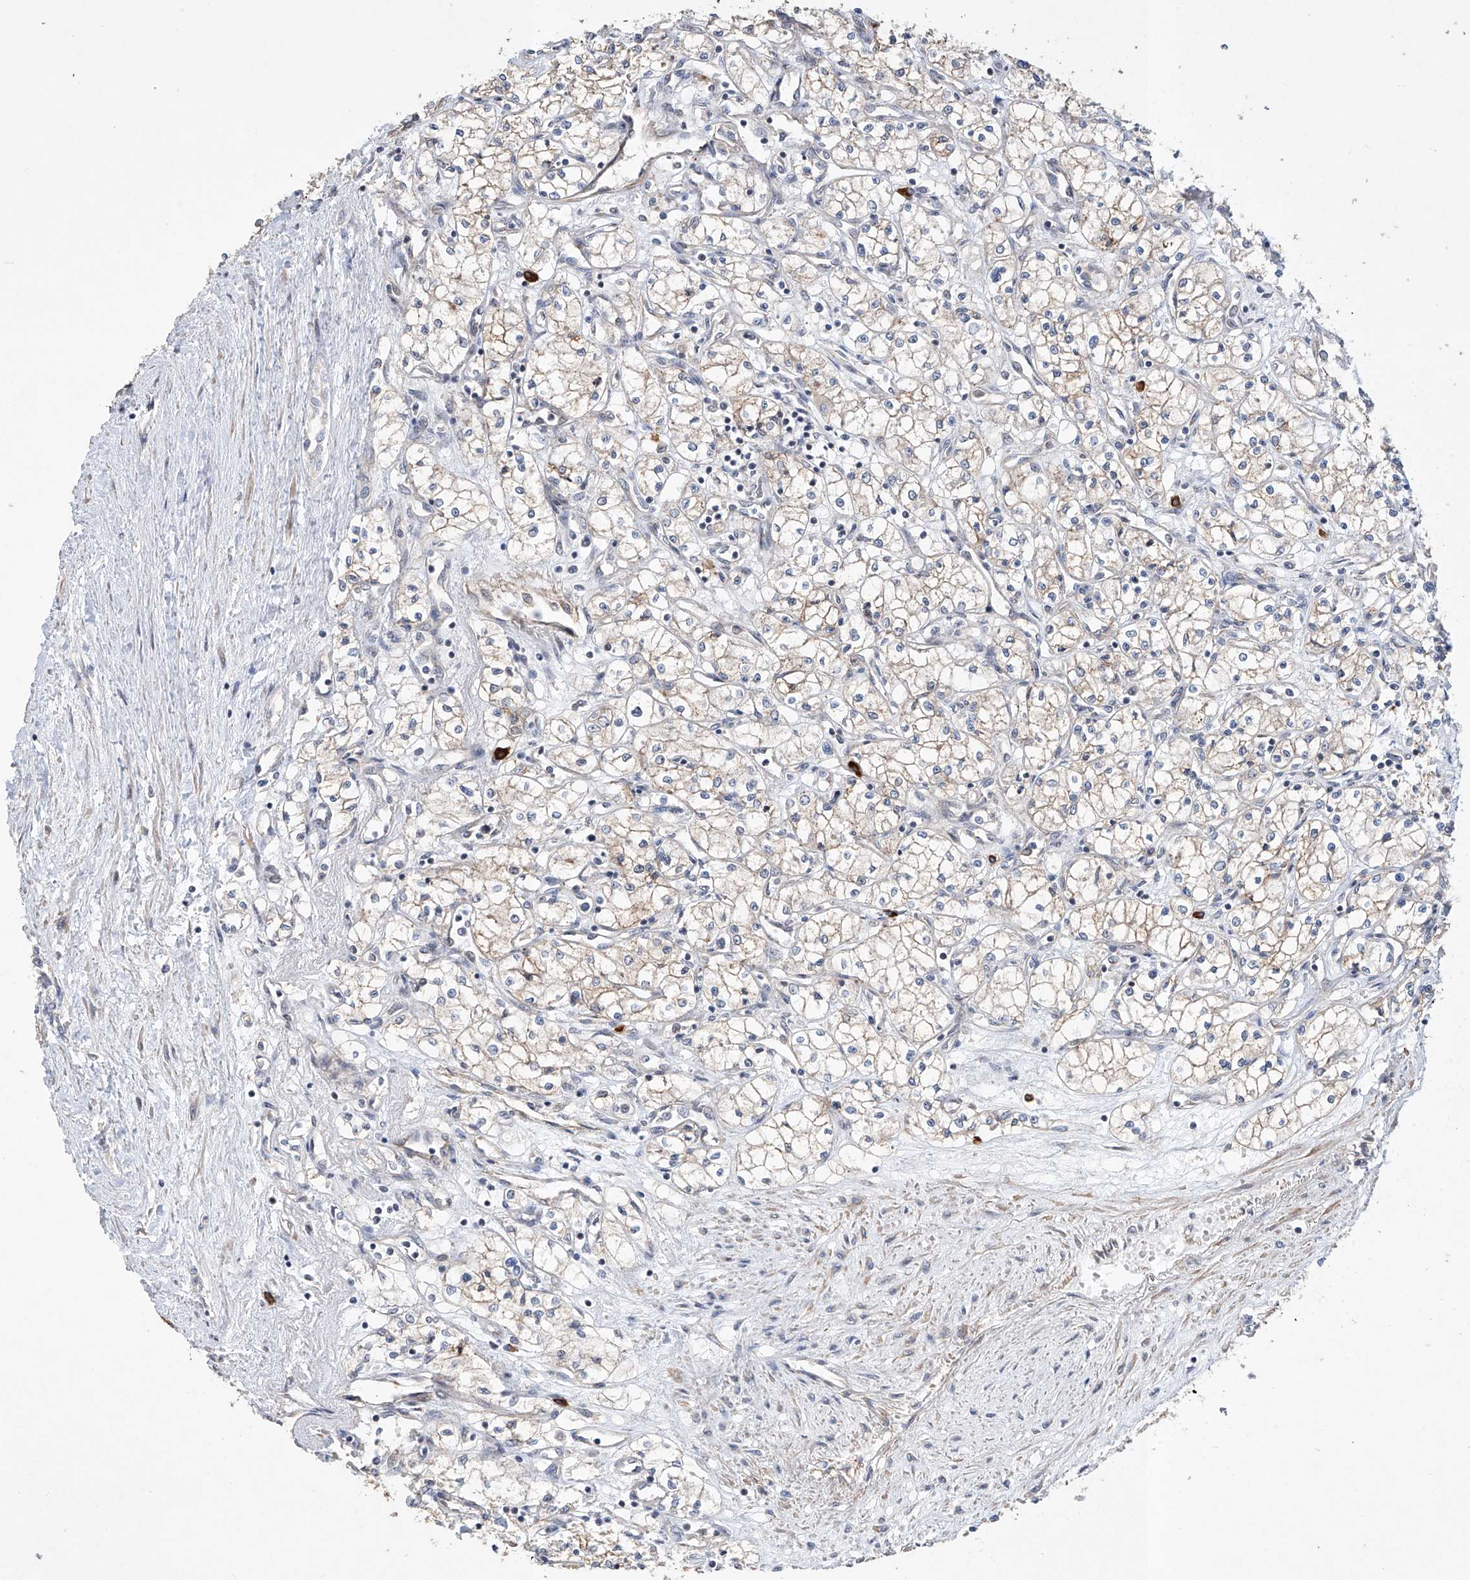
{"staining": {"intensity": "weak", "quantity": ">75%", "location": "cytoplasmic/membranous"}, "tissue": "renal cancer", "cell_type": "Tumor cells", "image_type": "cancer", "snomed": [{"axis": "morphology", "description": "Adenocarcinoma, NOS"}, {"axis": "topography", "description": "Kidney"}], "caption": "Human renal adenocarcinoma stained with a brown dye shows weak cytoplasmic/membranous positive staining in approximately >75% of tumor cells.", "gene": "AFG1L", "patient": {"sex": "male", "age": 59}}